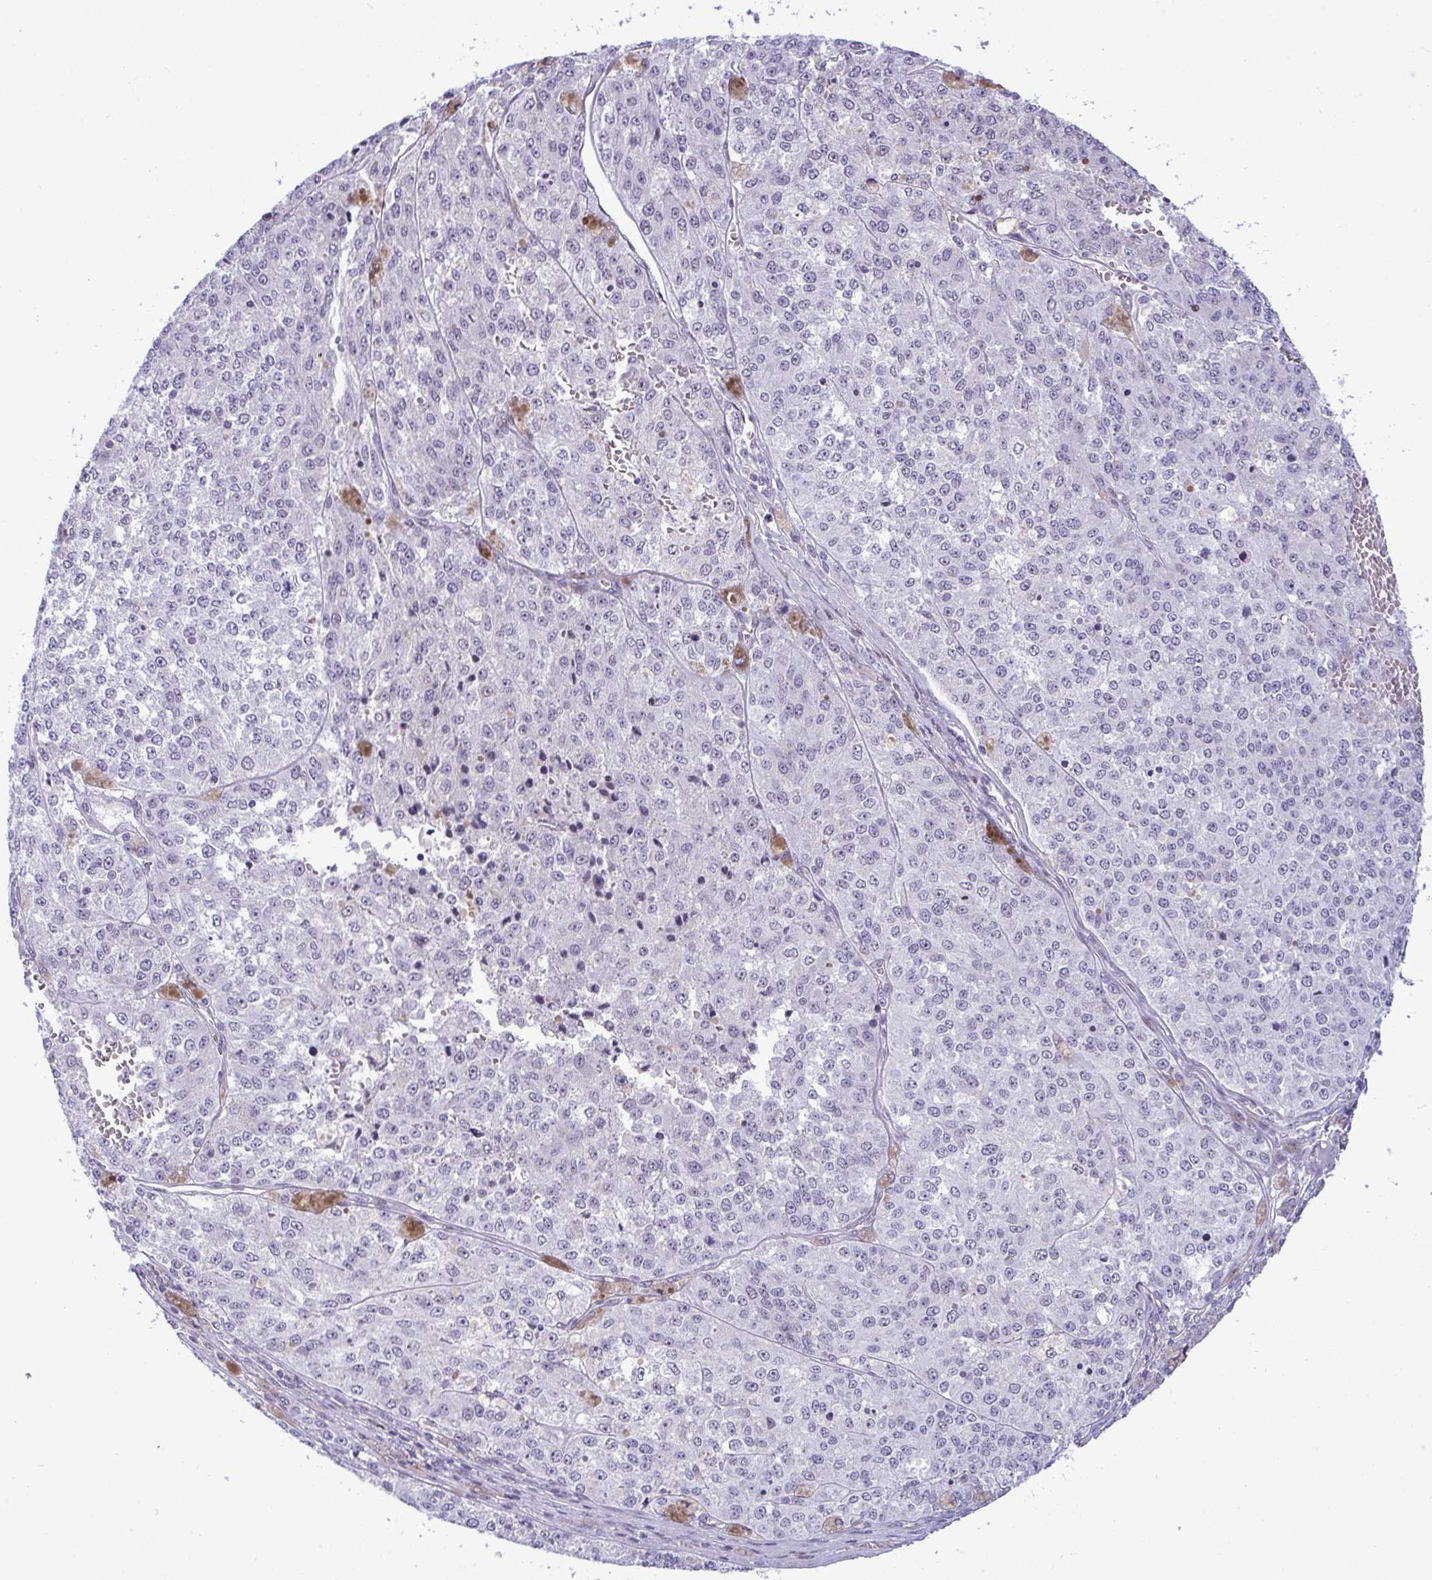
{"staining": {"intensity": "negative", "quantity": "none", "location": "none"}, "tissue": "melanoma", "cell_type": "Tumor cells", "image_type": "cancer", "snomed": [{"axis": "morphology", "description": "Malignant melanoma, Metastatic site"}, {"axis": "topography", "description": "Lymph node"}], "caption": "Immunohistochemical staining of human malignant melanoma (metastatic site) exhibits no significant staining in tumor cells.", "gene": "ZFHX3", "patient": {"sex": "female", "age": 64}}